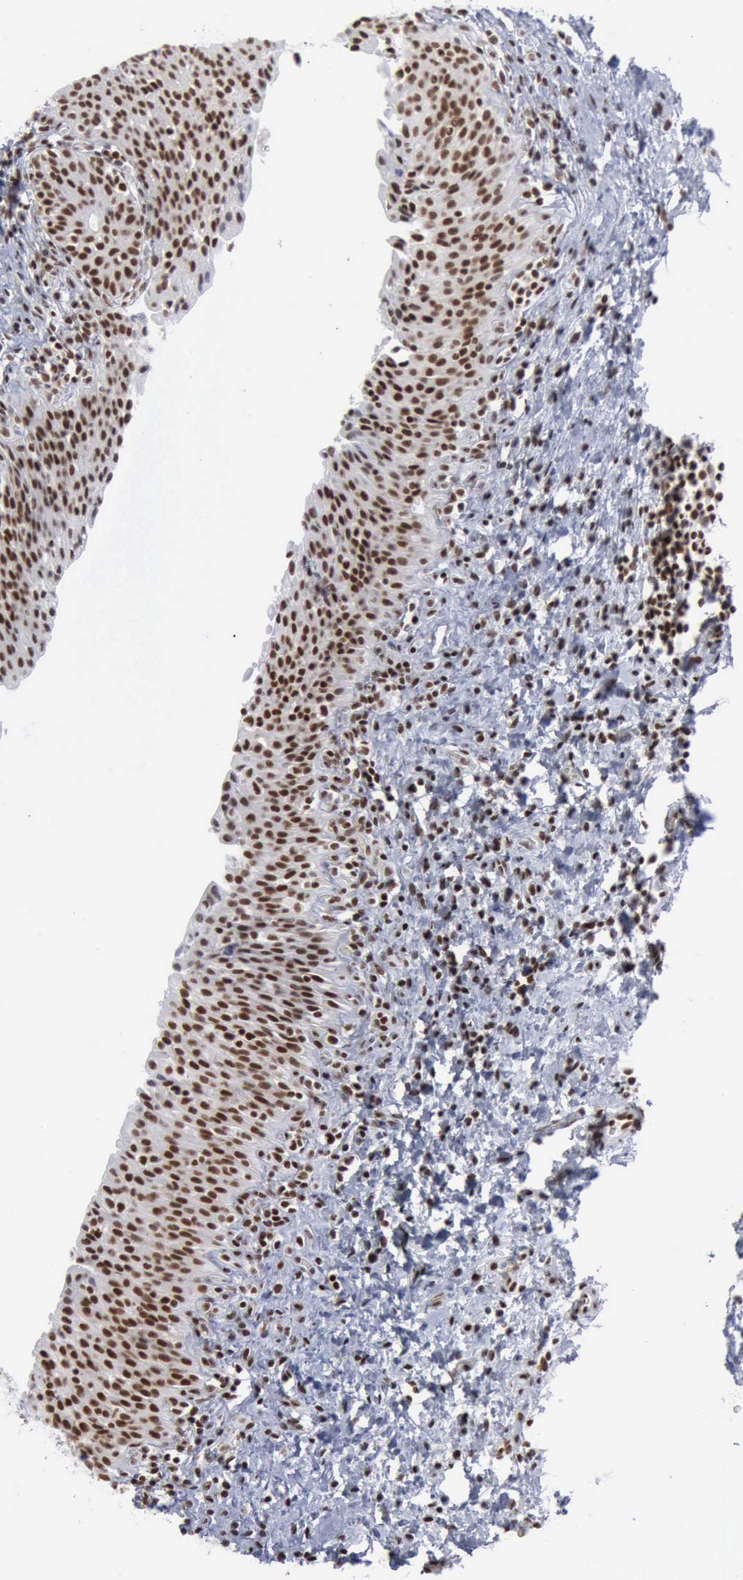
{"staining": {"intensity": "strong", "quantity": ">75%", "location": "nuclear"}, "tissue": "urinary bladder", "cell_type": "Urothelial cells", "image_type": "normal", "snomed": [{"axis": "morphology", "description": "Normal tissue, NOS"}, {"axis": "topography", "description": "Urinary bladder"}], "caption": "Urothelial cells reveal strong nuclear positivity in about >75% of cells in unremarkable urinary bladder.", "gene": "XPA", "patient": {"sex": "male", "age": 51}}